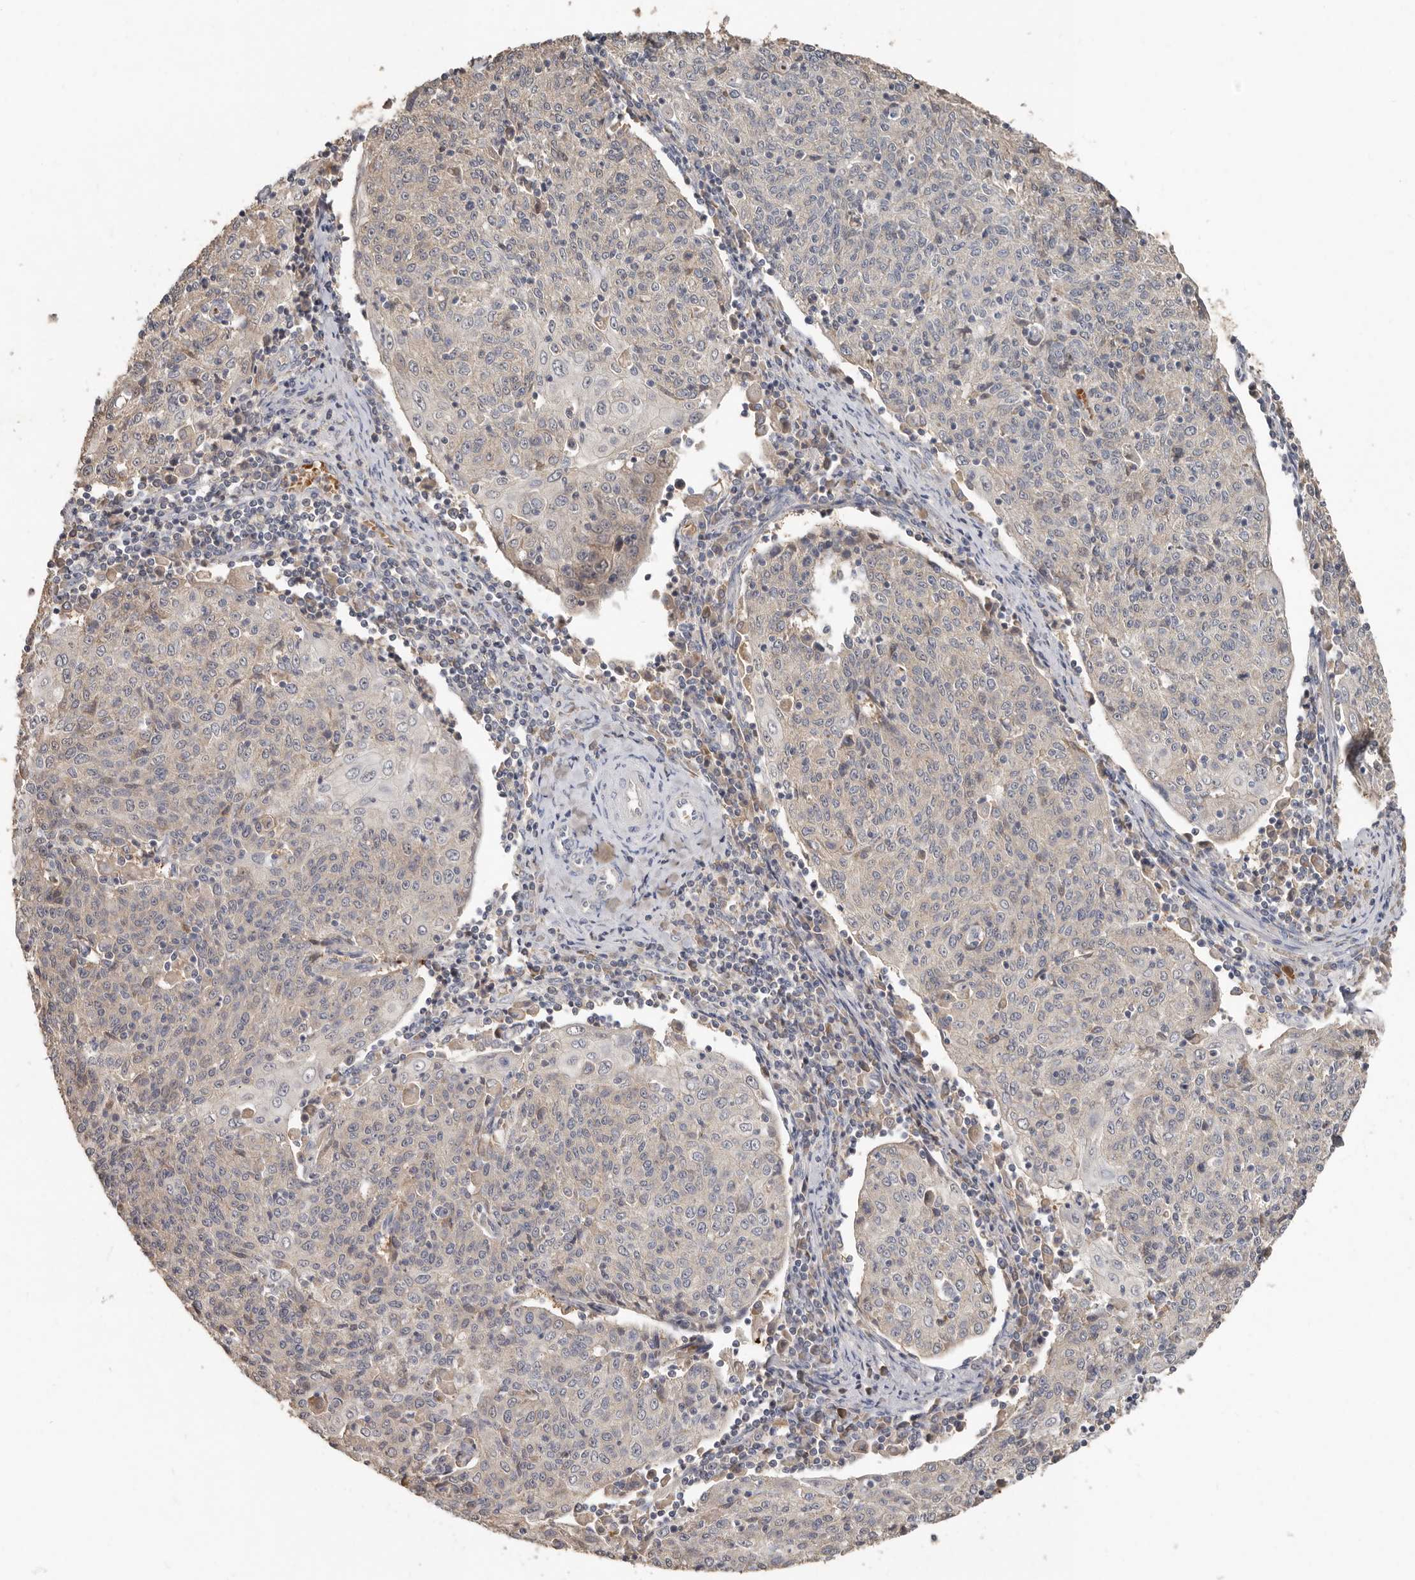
{"staining": {"intensity": "weak", "quantity": "<25%", "location": "cytoplasmic/membranous"}, "tissue": "cervical cancer", "cell_type": "Tumor cells", "image_type": "cancer", "snomed": [{"axis": "morphology", "description": "Squamous cell carcinoma, NOS"}, {"axis": "topography", "description": "Cervix"}], "caption": "Squamous cell carcinoma (cervical) was stained to show a protein in brown. There is no significant staining in tumor cells.", "gene": "KIF26B", "patient": {"sex": "female", "age": 48}}